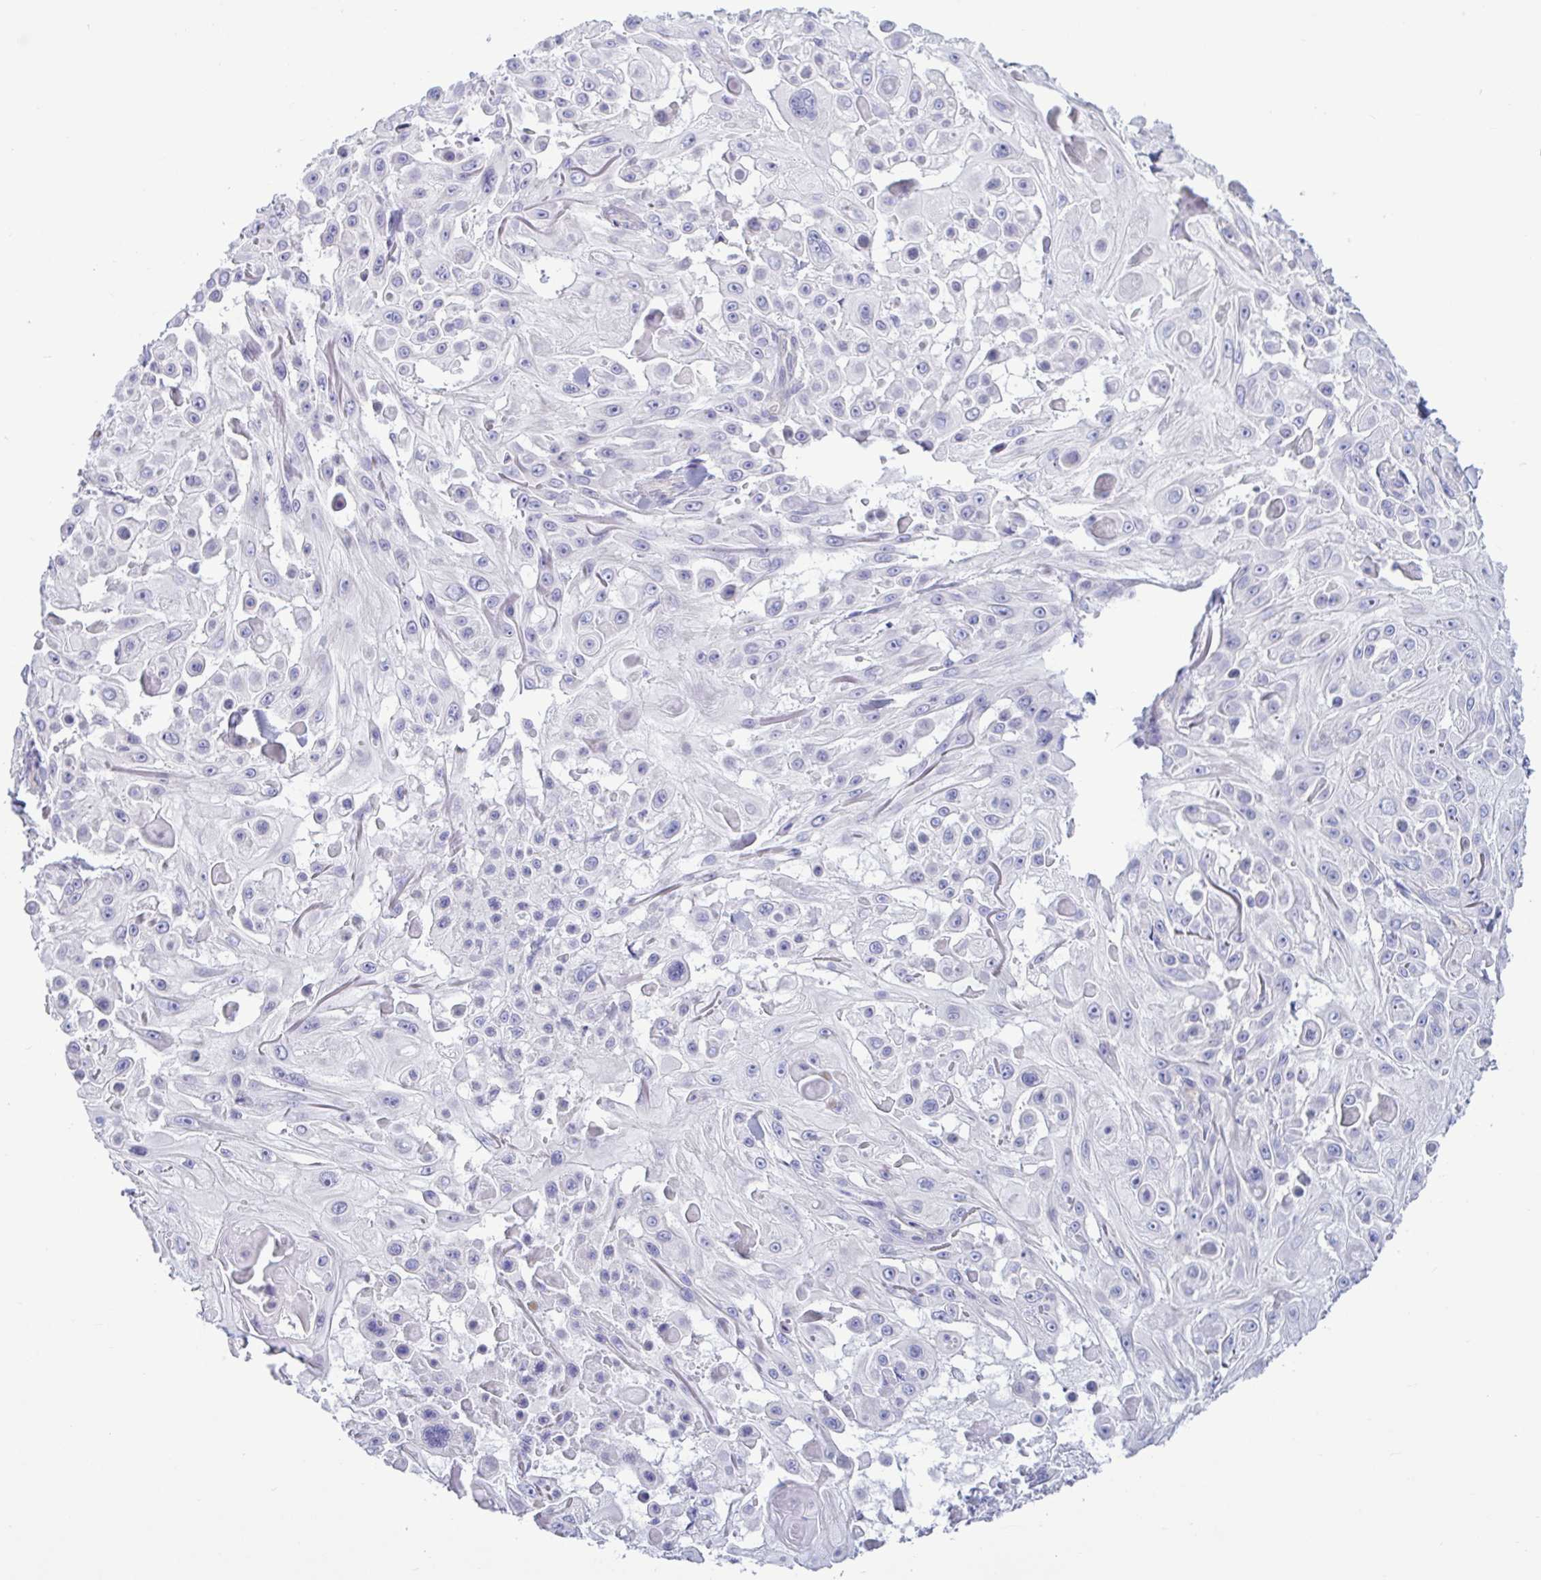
{"staining": {"intensity": "negative", "quantity": "none", "location": "none"}, "tissue": "skin cancer", "cell_type": "Tumor cells", "image_type": "cancer", "snomed": [{"axis": "morphology", "description": "Squamous cell carcinoma, NOS"}, {"axis": "topography", "description": "Skin"}], "caption": "Histopathology image shows no significant protein positivity in tumor cells of skin squamous cell carcinoma.", "gene": "TNNI2", "patient": {"sex": "male", "age": 91}}